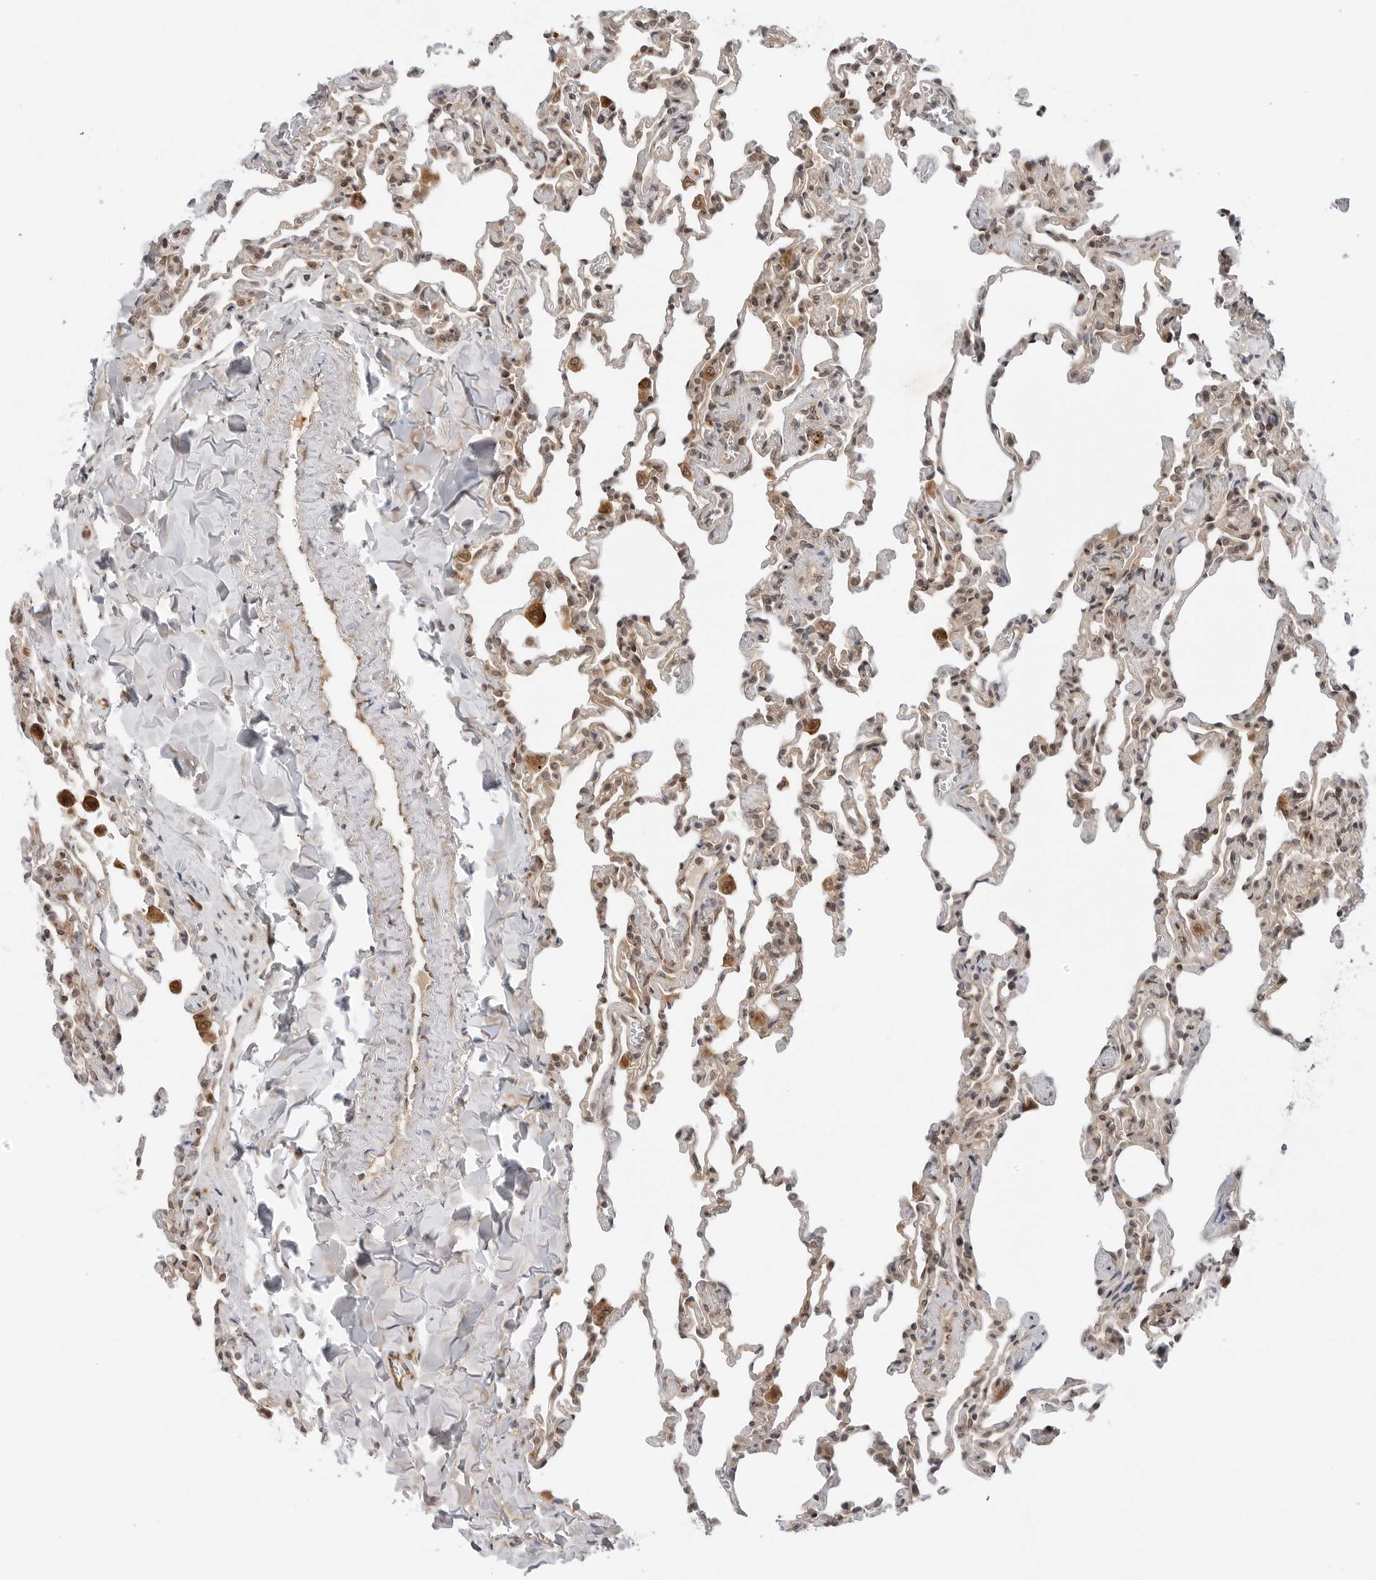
{"staining": {"intensity": "weak", "quantity": "25%-75%", "location": "nuclear"}, "tissue": "lung", "cell_type": "Alveolar cells", "image_type": "normal", "snomed": [{"axis": "morphology", "description": "Normal tissue, NOS"}, {"axis": "topography", "description": "Lung"}], "caption": "Alveolar cells show weak nuclear staining in approximately 25%-75% of cells in unremarkable lung. (Stains: DAB in brown, nuclei in blue, Microscopy: brightfield microscopy at high magnification).", "gene": "TIPRL", "patient": {"sex": "male", "age": 20}}